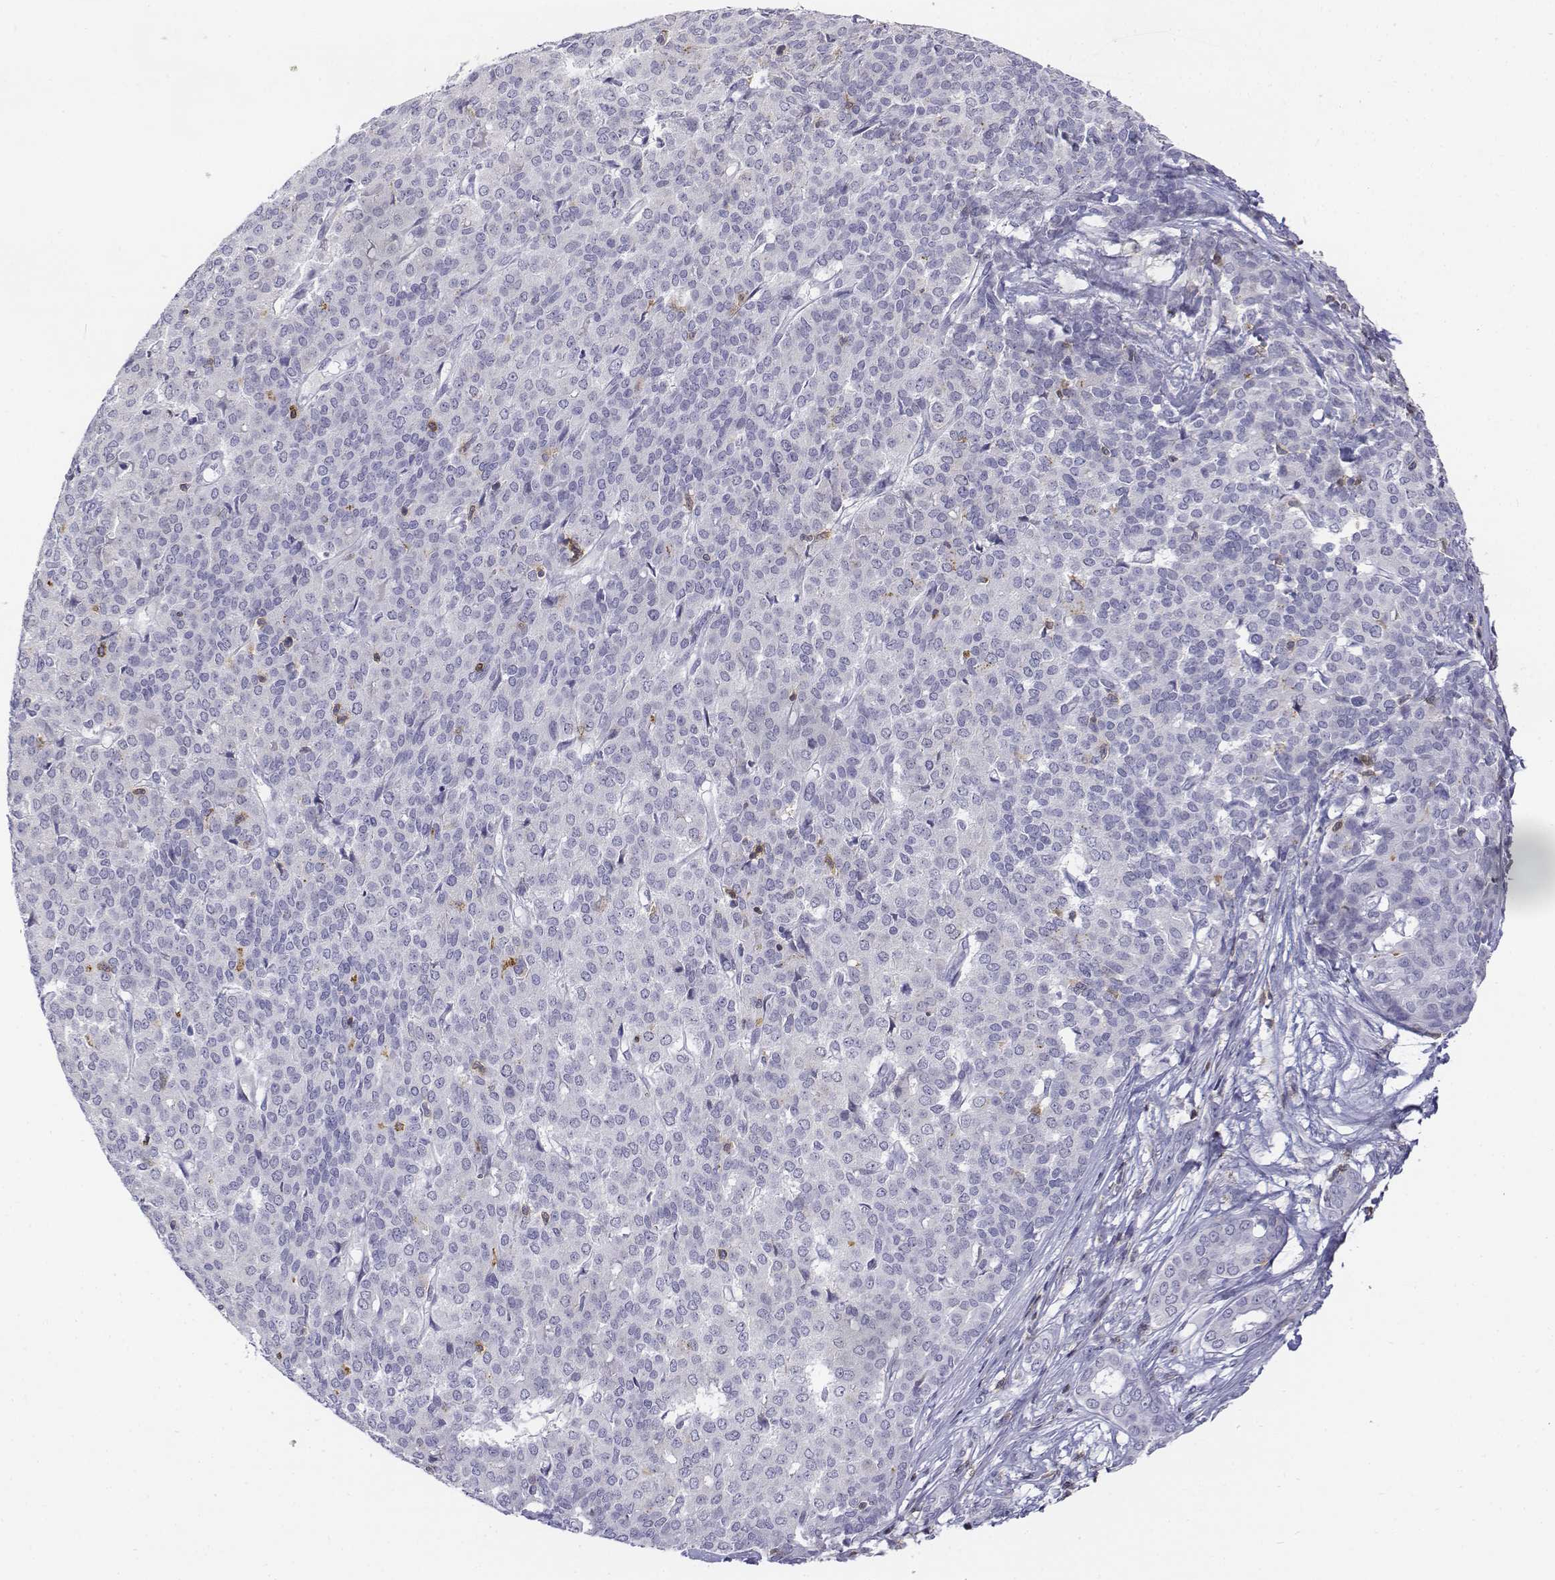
{"staining": {"intensity": "negative", "quantity": "none", "location": "none"}, "tissue": "liver cancer", "cell_type": "Tumor cells", "image_type": "cancer", "snomed": [{"axis": "morphology", "description": "Cholangiocarcinoma"}, {"axis": "topography", "description": "Liver"}], "caption": "An immunohistochemistry histopathology image of liver cancer is shown. There is no staining in tumor cells of liver cancer.", "gene": "CD3E", "patient": {"sex": "female", "age": 47}}